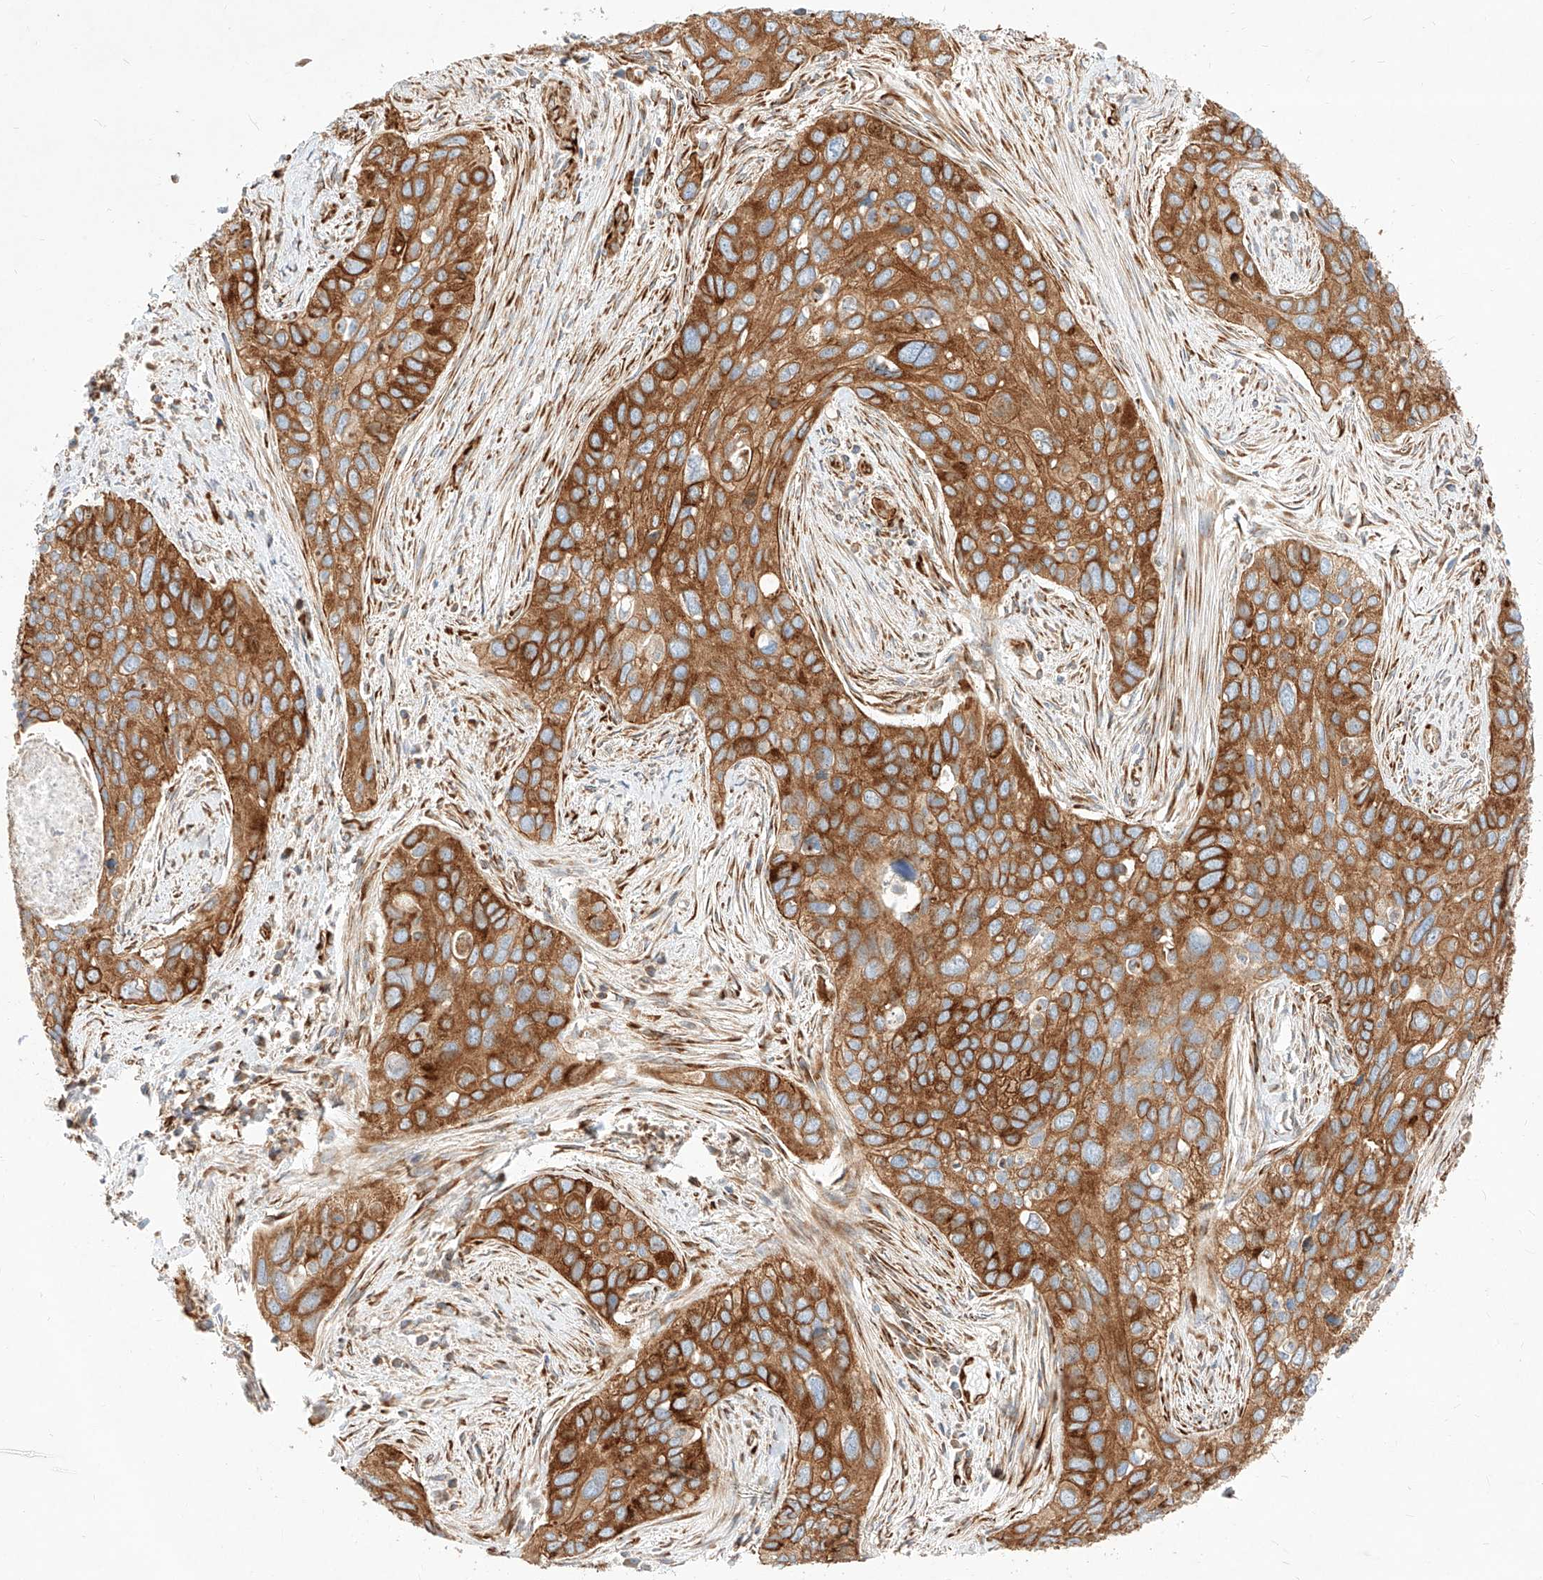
{"staining": {"intensity": "strong", "quantity": ">75%", "location": "cytoplasmic/membranous"}, "tissue": "cervical cancer", "cell_type": "Tumor cells", "image_type": "cancer", "snomed": [{"axis": "morphology", "description": "Squamous cell carcinoma, NOS"}, {"axis": "topography", "description": "Cervix"}], "caption": "IHC histopathology image of human cervical cancer stained for a protein (brown), which displays high levels of strong cytoplasmic/membranous expression in approximately >75% of tumor cells.", "gene": "CSGALNACT2", "patient": {"sex": "female", "age": 55}}